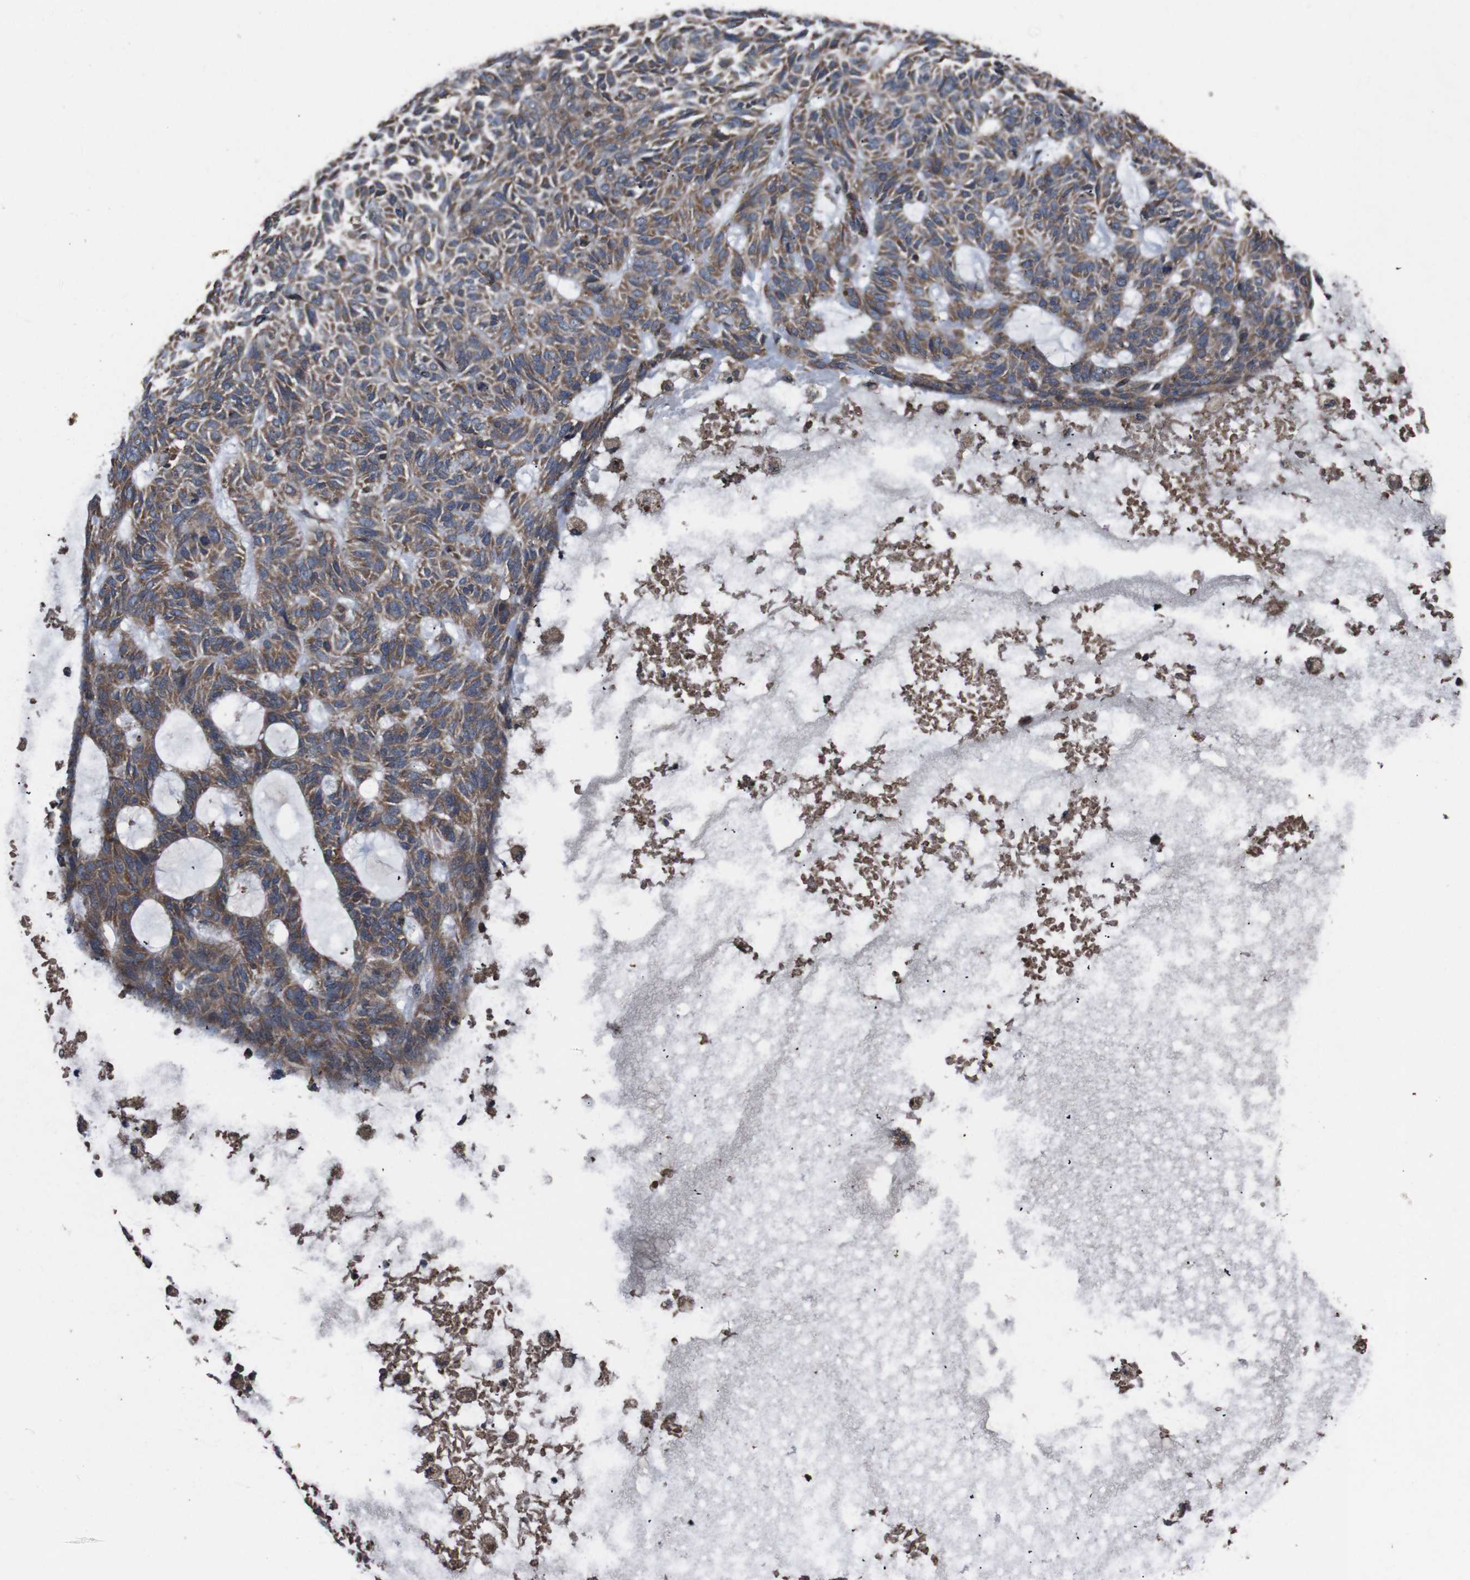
{"staining": {"intensity": "moderate", "quantity": ">75%", "location": "cytoplasmic/membranous"}, "tissue": "skin cancer", "cell_type": "Tumor cells", "image_type": "cancer", "snomed": [{"axis": "morphology", "description": "Basal cell carcinoma"}, {"axis": "topography", "description": "Skin"}], "caption": "There is medium levels of moderate cytoplasmic/membranous positivity in tumor cells of skin cancer, as demonstrated by immunohistochemical staining (brown color).", "gene": "SIGMAR1", "patient": {"sex": "male", "age": 87}}